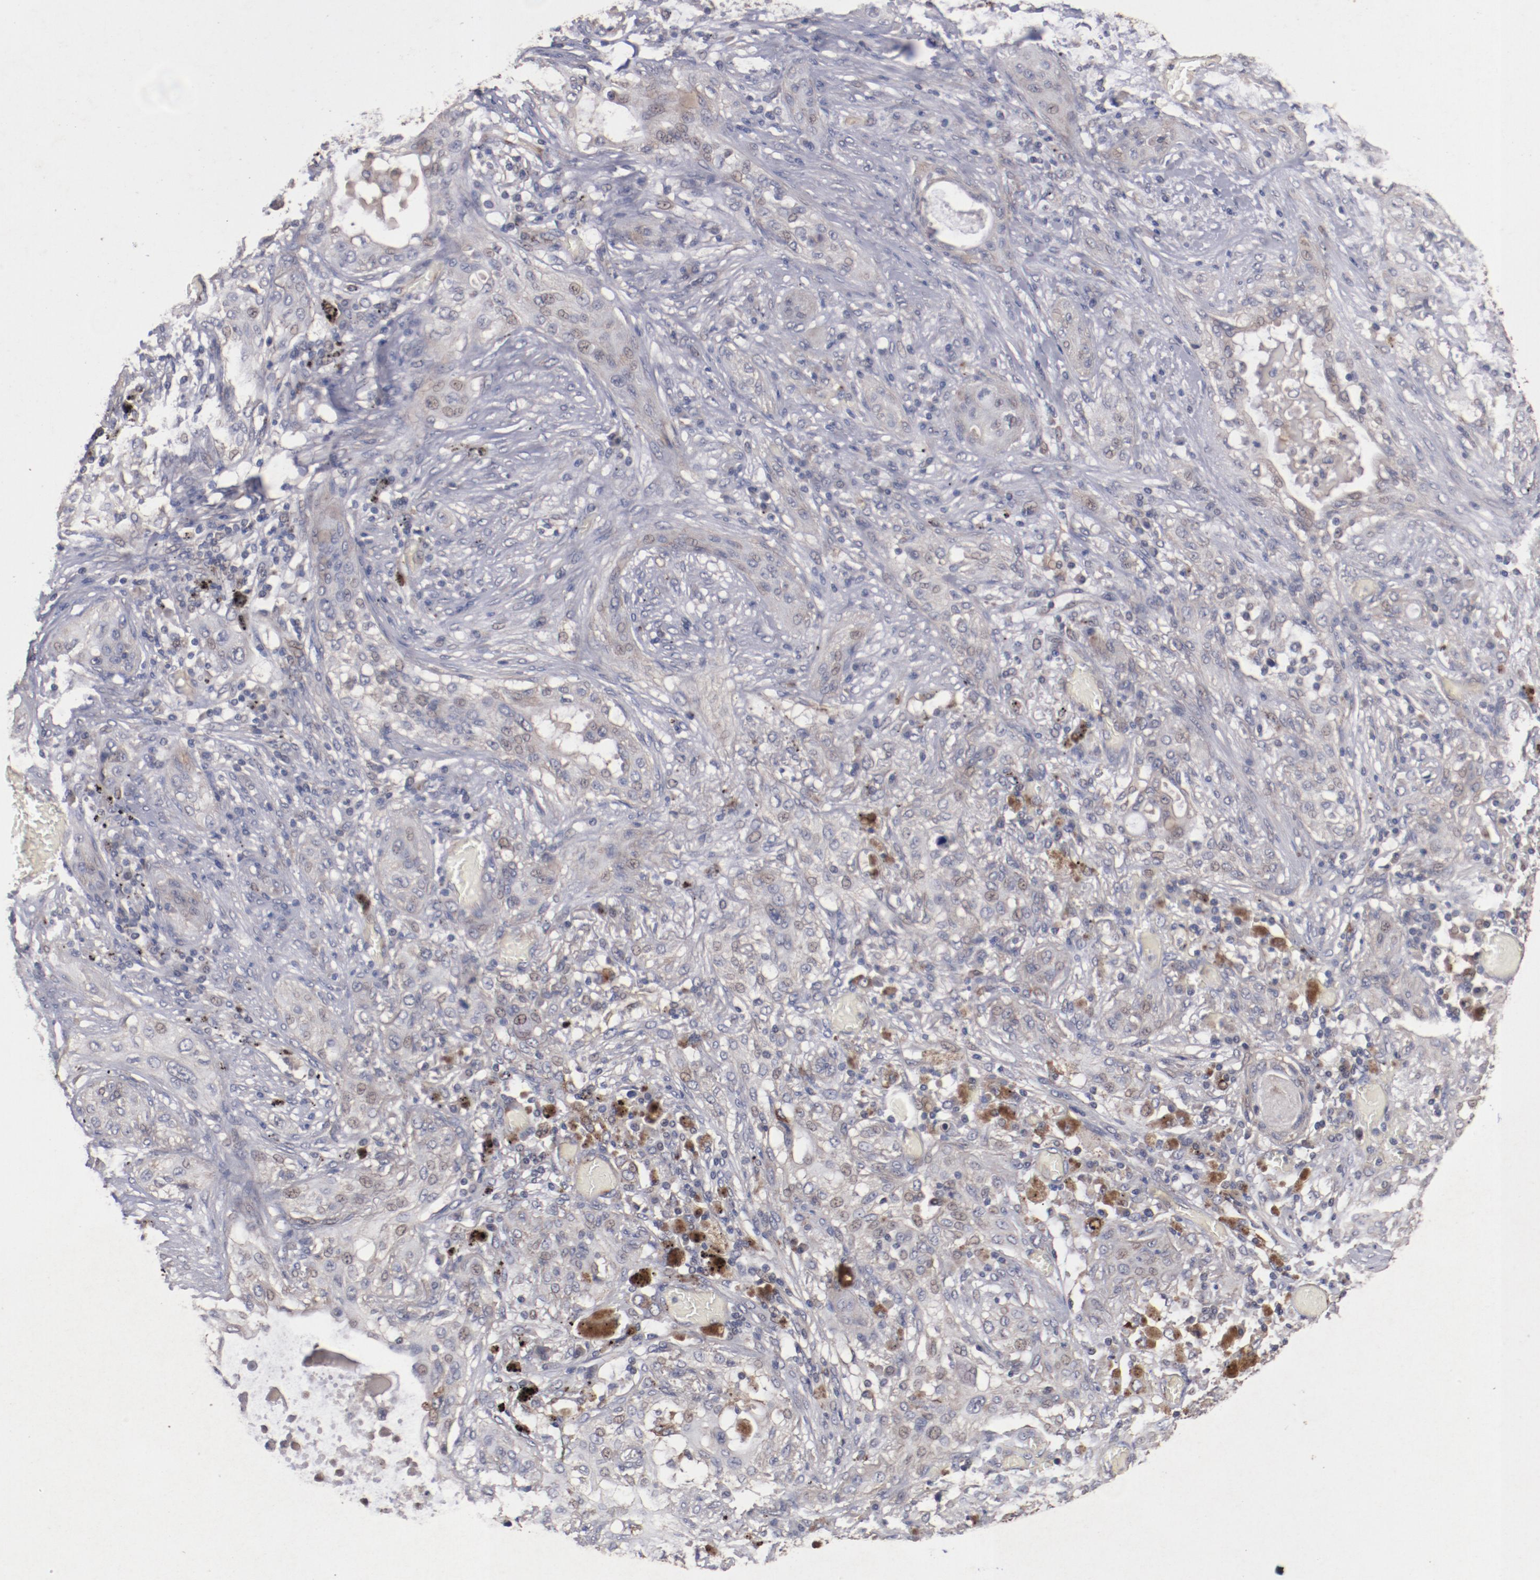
{"staining": {"intensity": "weak", "quantity": "25%-75%", "location": "cytoplasmic/membranous,nuclear"}, "tissue": "lung cancer", "cell_type": "Tumor cells", "image_type": "cancer", "snomed": [{"axis": "morphology", "description": "Squamous cell carcinoma, NOS"}, {"axis": "topography", "description": "Lung"}], "caption": "An image showing weak cytoplasmic/membranous and nuclear positivity in about 25%-75% of tumor cells in lung cancer, as visualized by brown immunohistochemical staining.", "gene": "DIPK2B", "patient": {"sex": "female", "age": 47}}